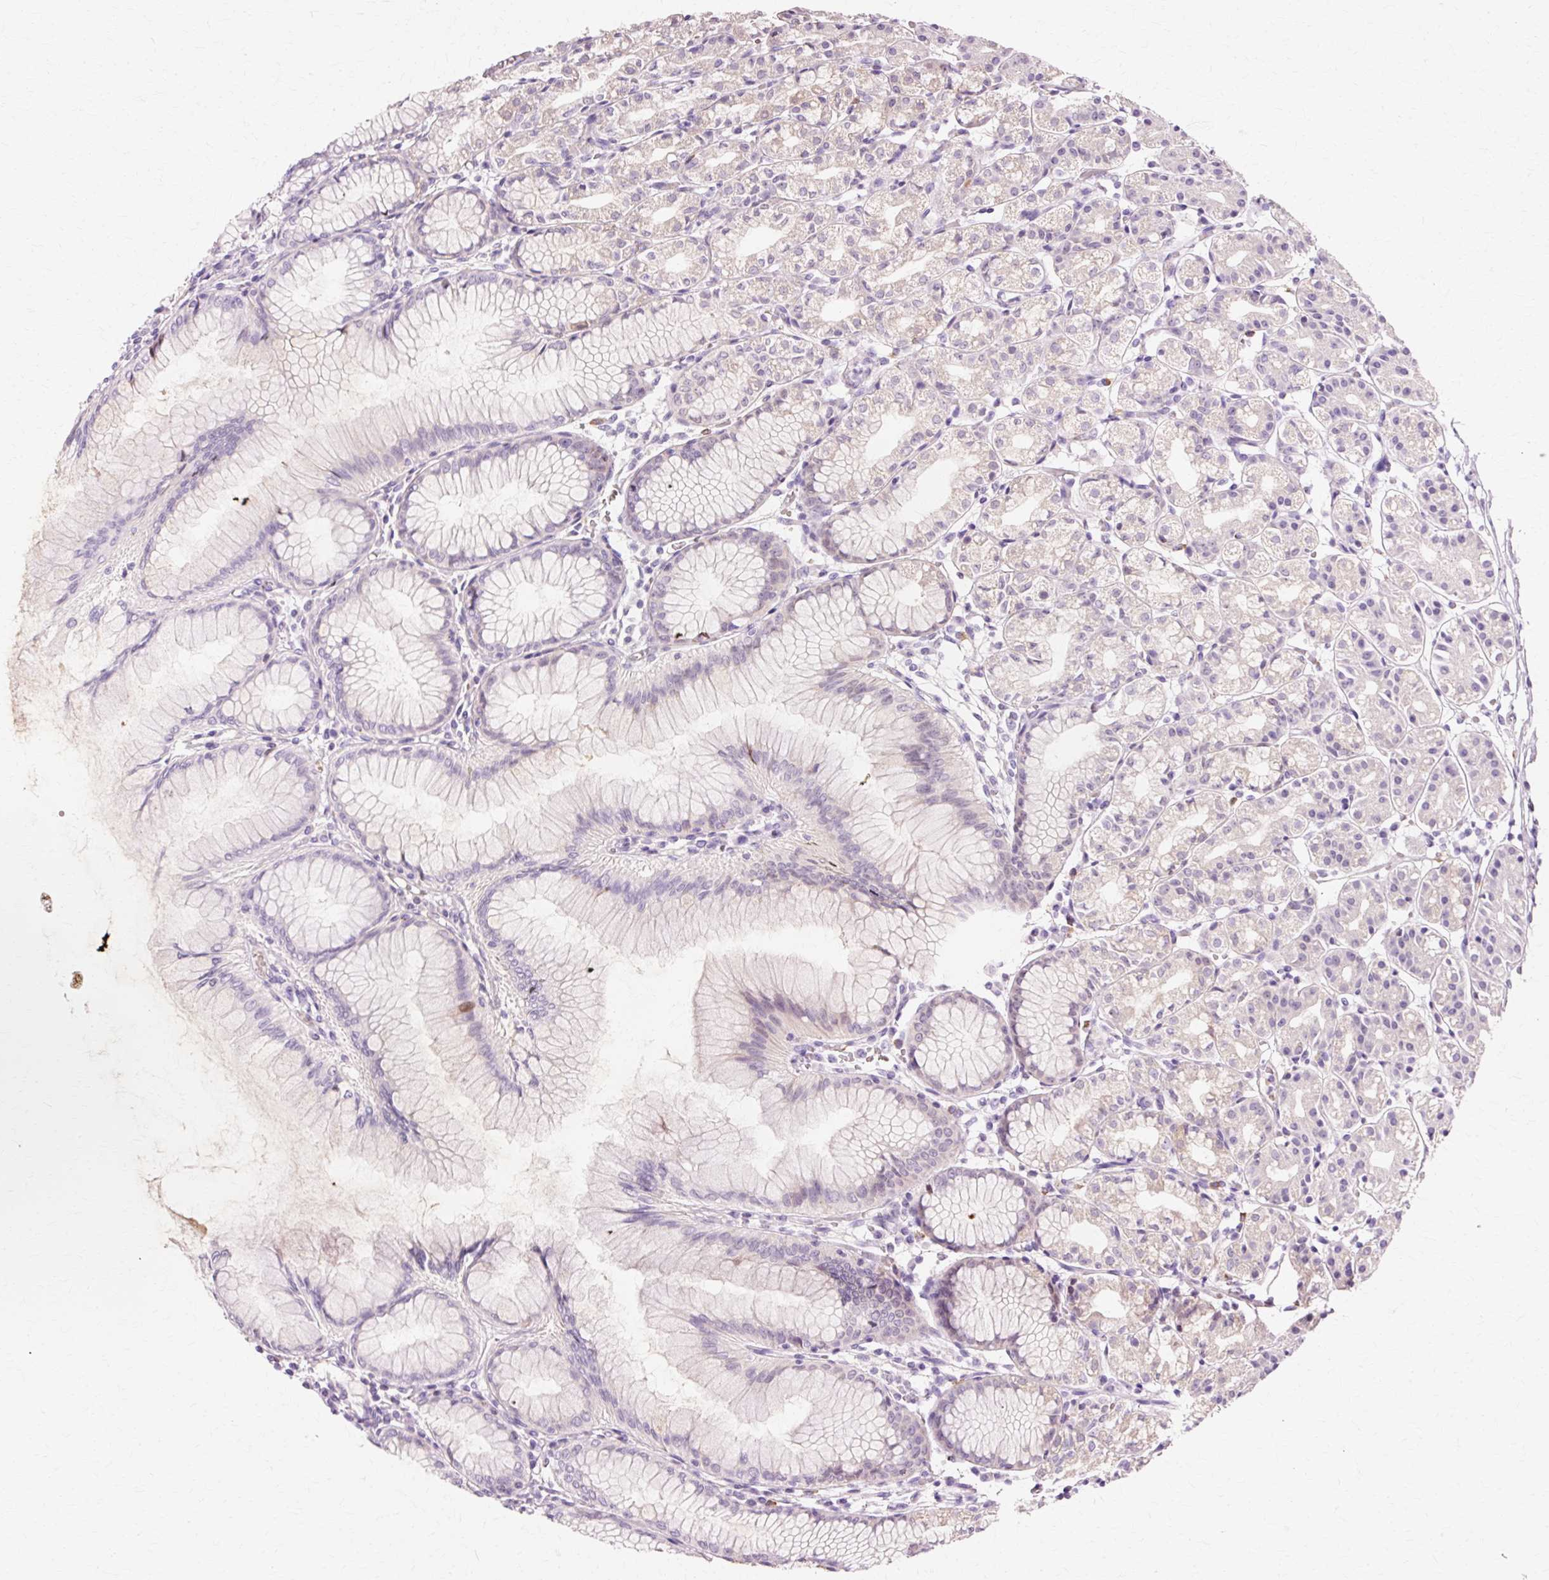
{"staining": {"intensity": "weak", "quantity": "25%-75%", "location": "cytoplasmic/membranous"}, "tissue": "stomach", "cell_type": "Glandular cells", "image_type": "normal", "snomed": [{"axis": "morphology", "description": "Normal tissue, NOS"}, {"axis": "topography", "description": "Stomach"}], "caption": "This photomicrograph demonstrates immunohistochemistry (IHC) staining of normal stomach, with low weak cytoplasmic/membranous positivity in about 25%-75% of glandular cells.", "gene": "VN1R2", "patient": {"sex": "female", "age": 57}}